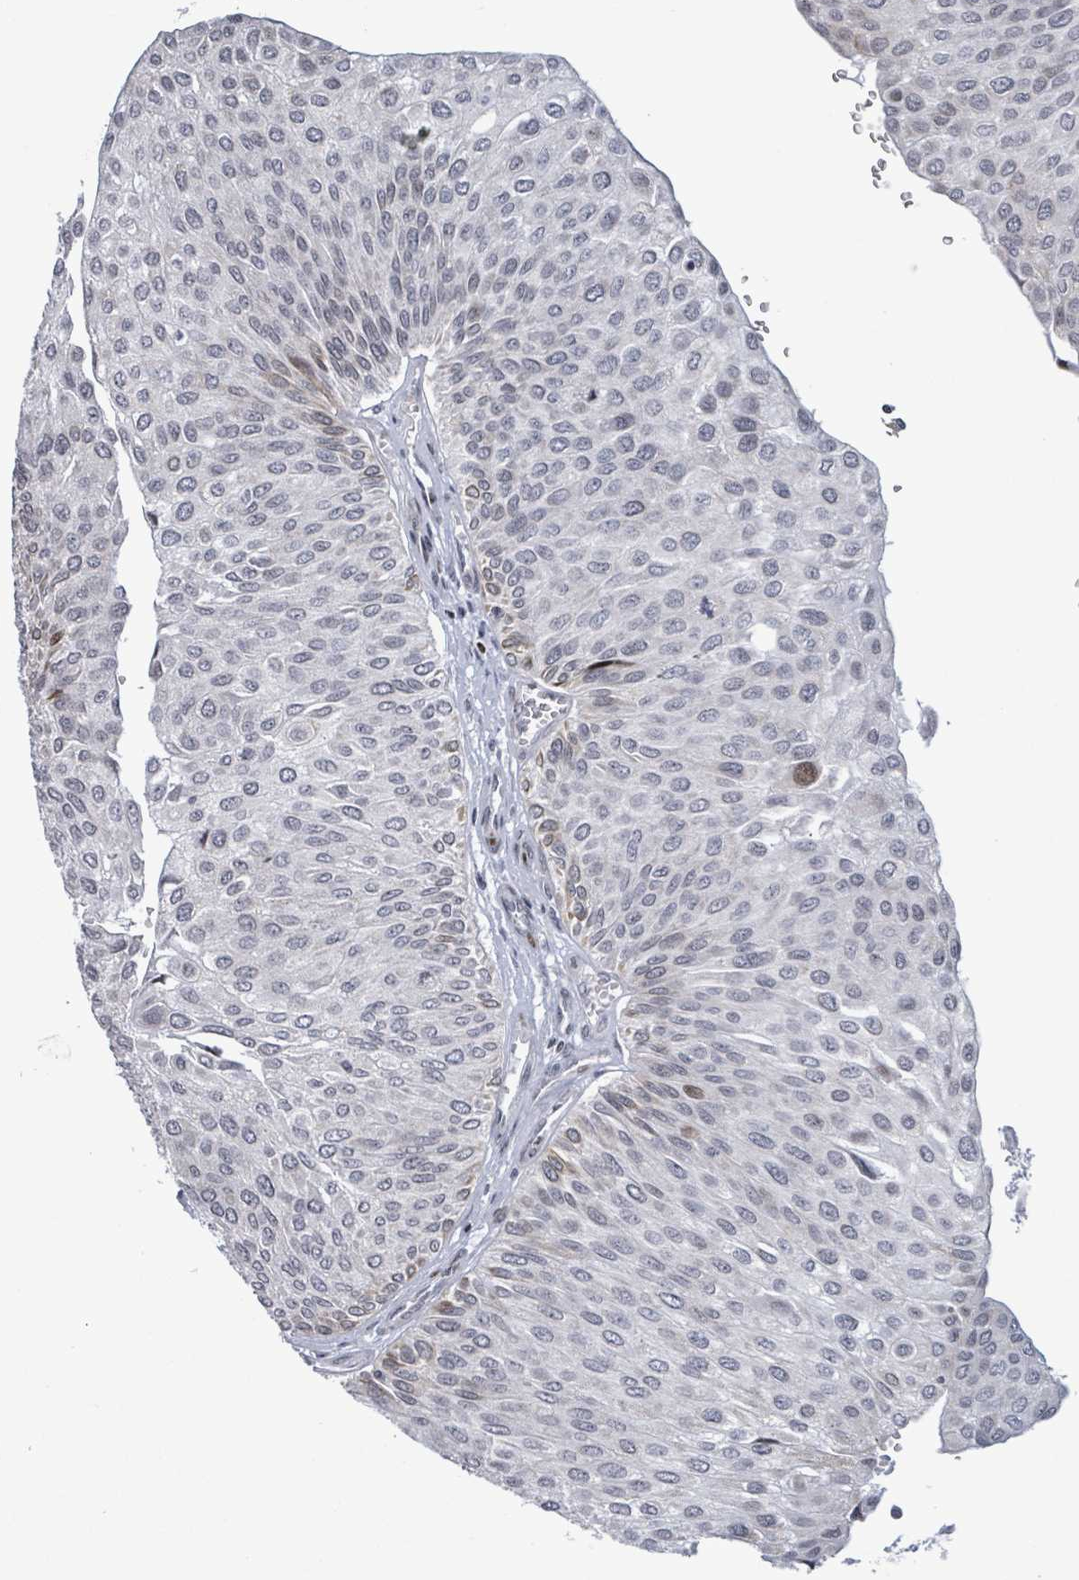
{"staining": {"intensity": "moderate", "quantity": "<25%", "location": "cytoplasmic/membranous"}, "tissue": "urothelial cancer", "cell_type": "Tumor cells", "image_type": "cancer", "snomed": [{"axis": "morphology", "description": "Urothelial carcinoma, NOS"}, {"axis": "topography", "description": "Urinary bladder"}], "caption": "This is a histology image of IHC staining of urothelial cancer, which shows moderate expression in the cytoplasmic/membranous of tumor cells.", "gene": "FNDC4", "patient": {"sex": "male", "age": 67}}